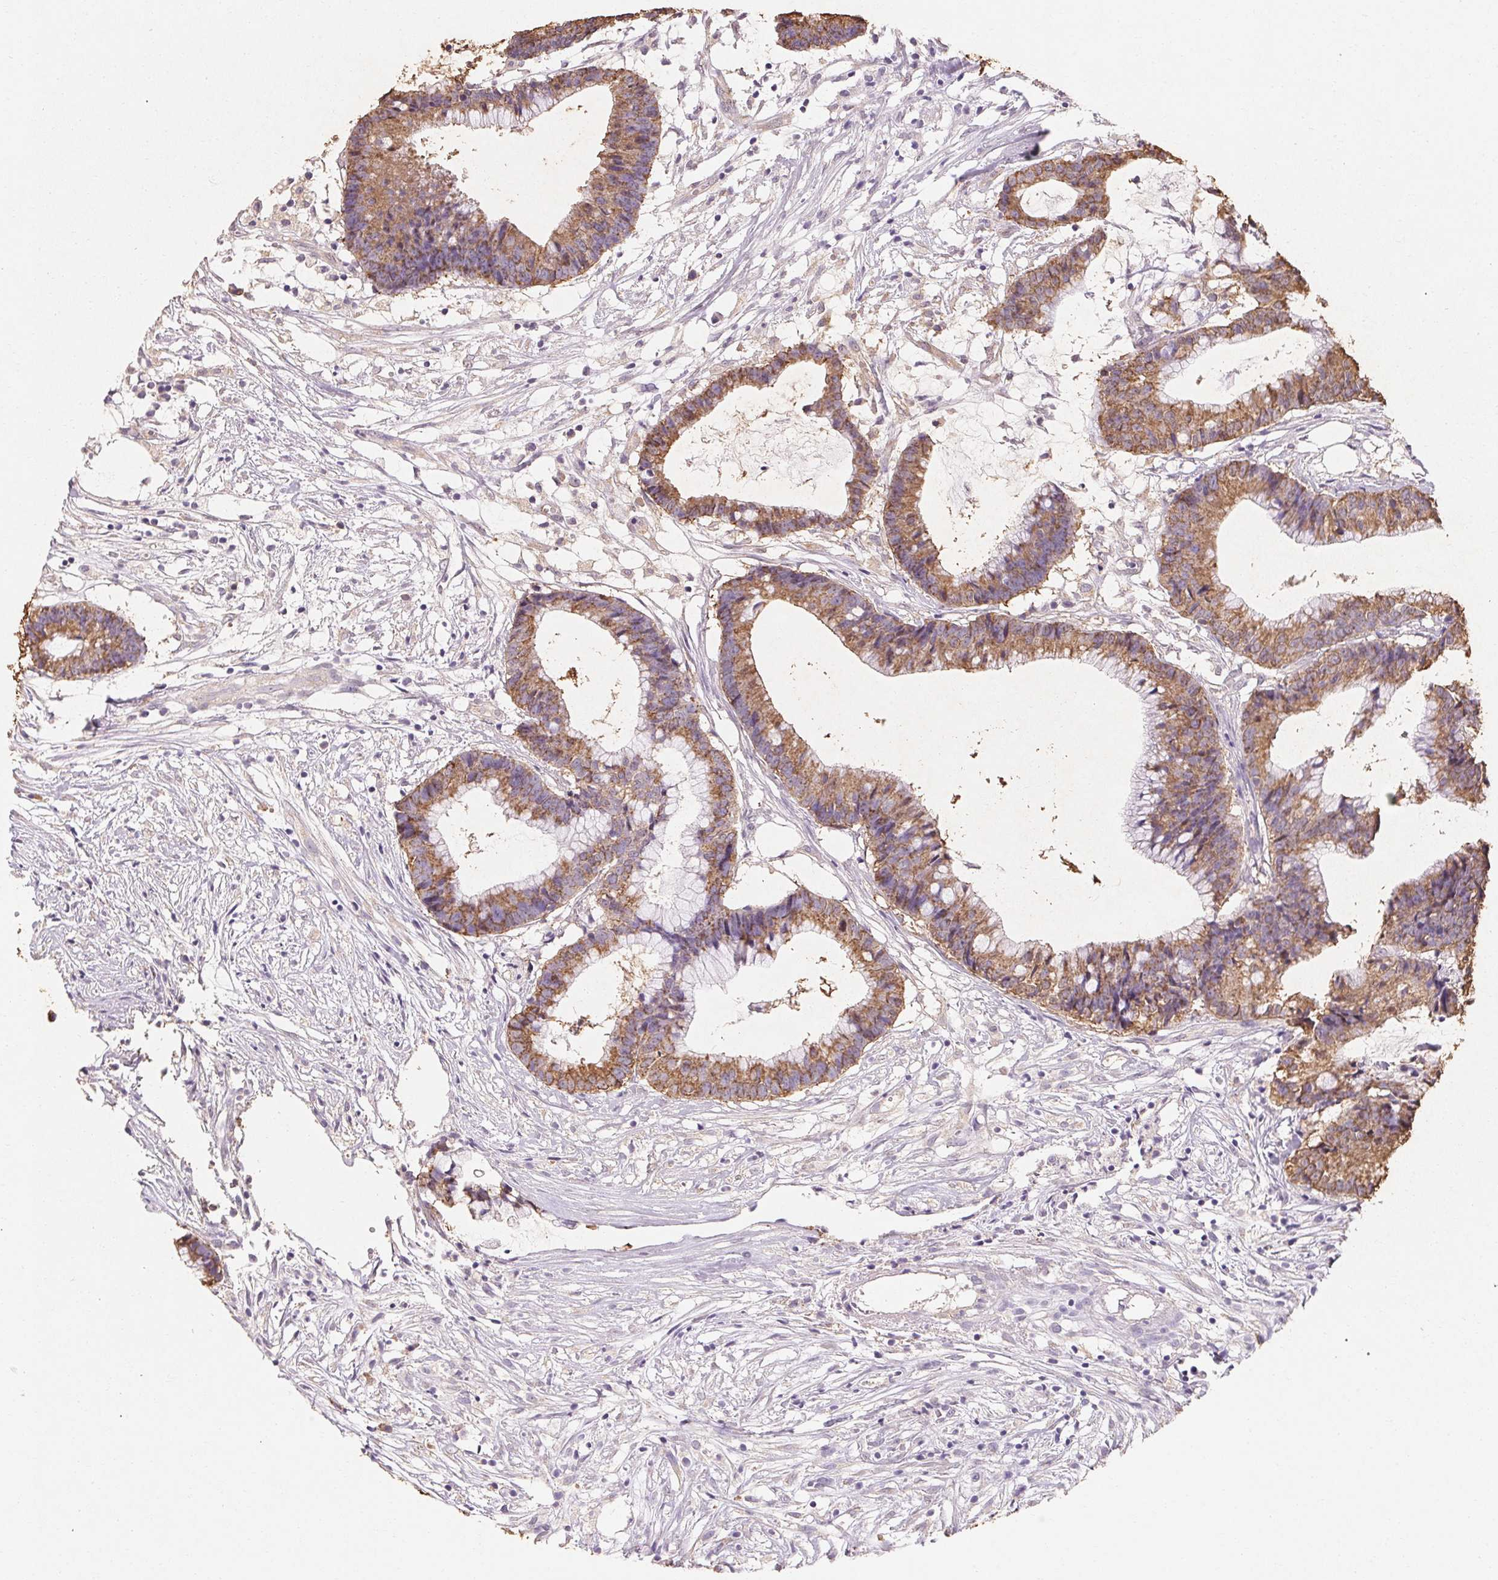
{"staining": {"intensity": "strong", "quantity": ">75%", "location": "cytoplasmic/membranous"}, "tissue": "colorectal cancer", "cell_type": "Tumor cells", "image_type": "cancer", "snomed": [{"axis": "morphology", "description": "Adenocarcinoma, NOS"}, {"axis": "topography", "description": "Colon"}], "caption": "Colorectal cancer stained for a protein (brown) reveals strong cytoplasmic/membranous positive staining in about >75% of tumor cells.", "gene": "MAP7D2", "patient": {"sex": "female", "age": 78}}